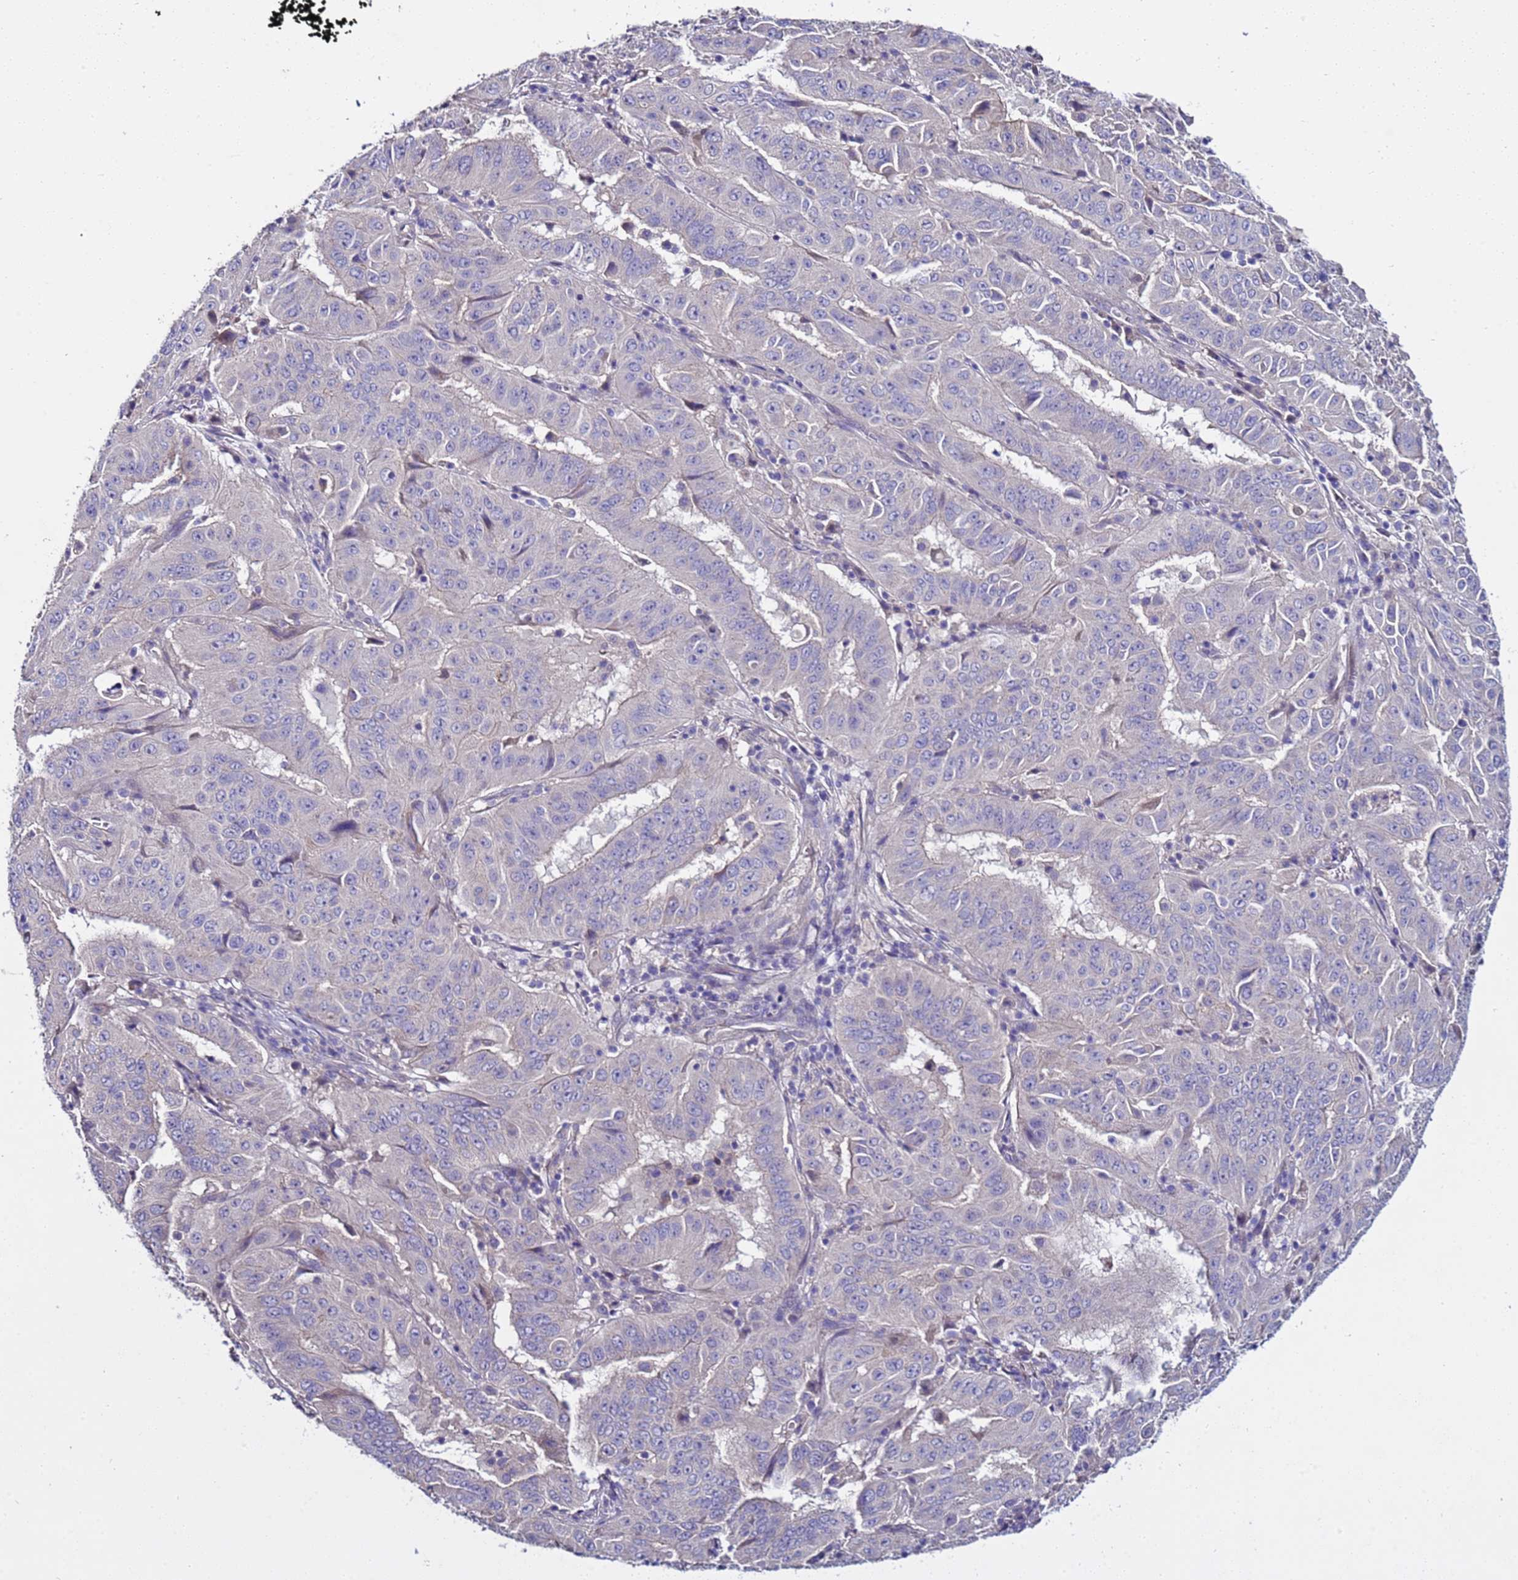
{"staining": {"intensity": "negative", "quantity": "none", "location": "none"}, "tissue": "pancreatic cancer", "cell_type": "Tumor cells", "image_type": "cancer", "snomed": [{"axis": "morphology", "description": "Adenocarcinoma, NOS"}, {"axis": "topography", "description": "Pancreas"}], "caption": "DAB (3,3'-diaminobenzidine) immunohistochemical staining of pancreatic cancer exhibits no significant positivity in tumor cells.", "gene": "RABL2B", "patient": {"sex": "male", "age": 63}}